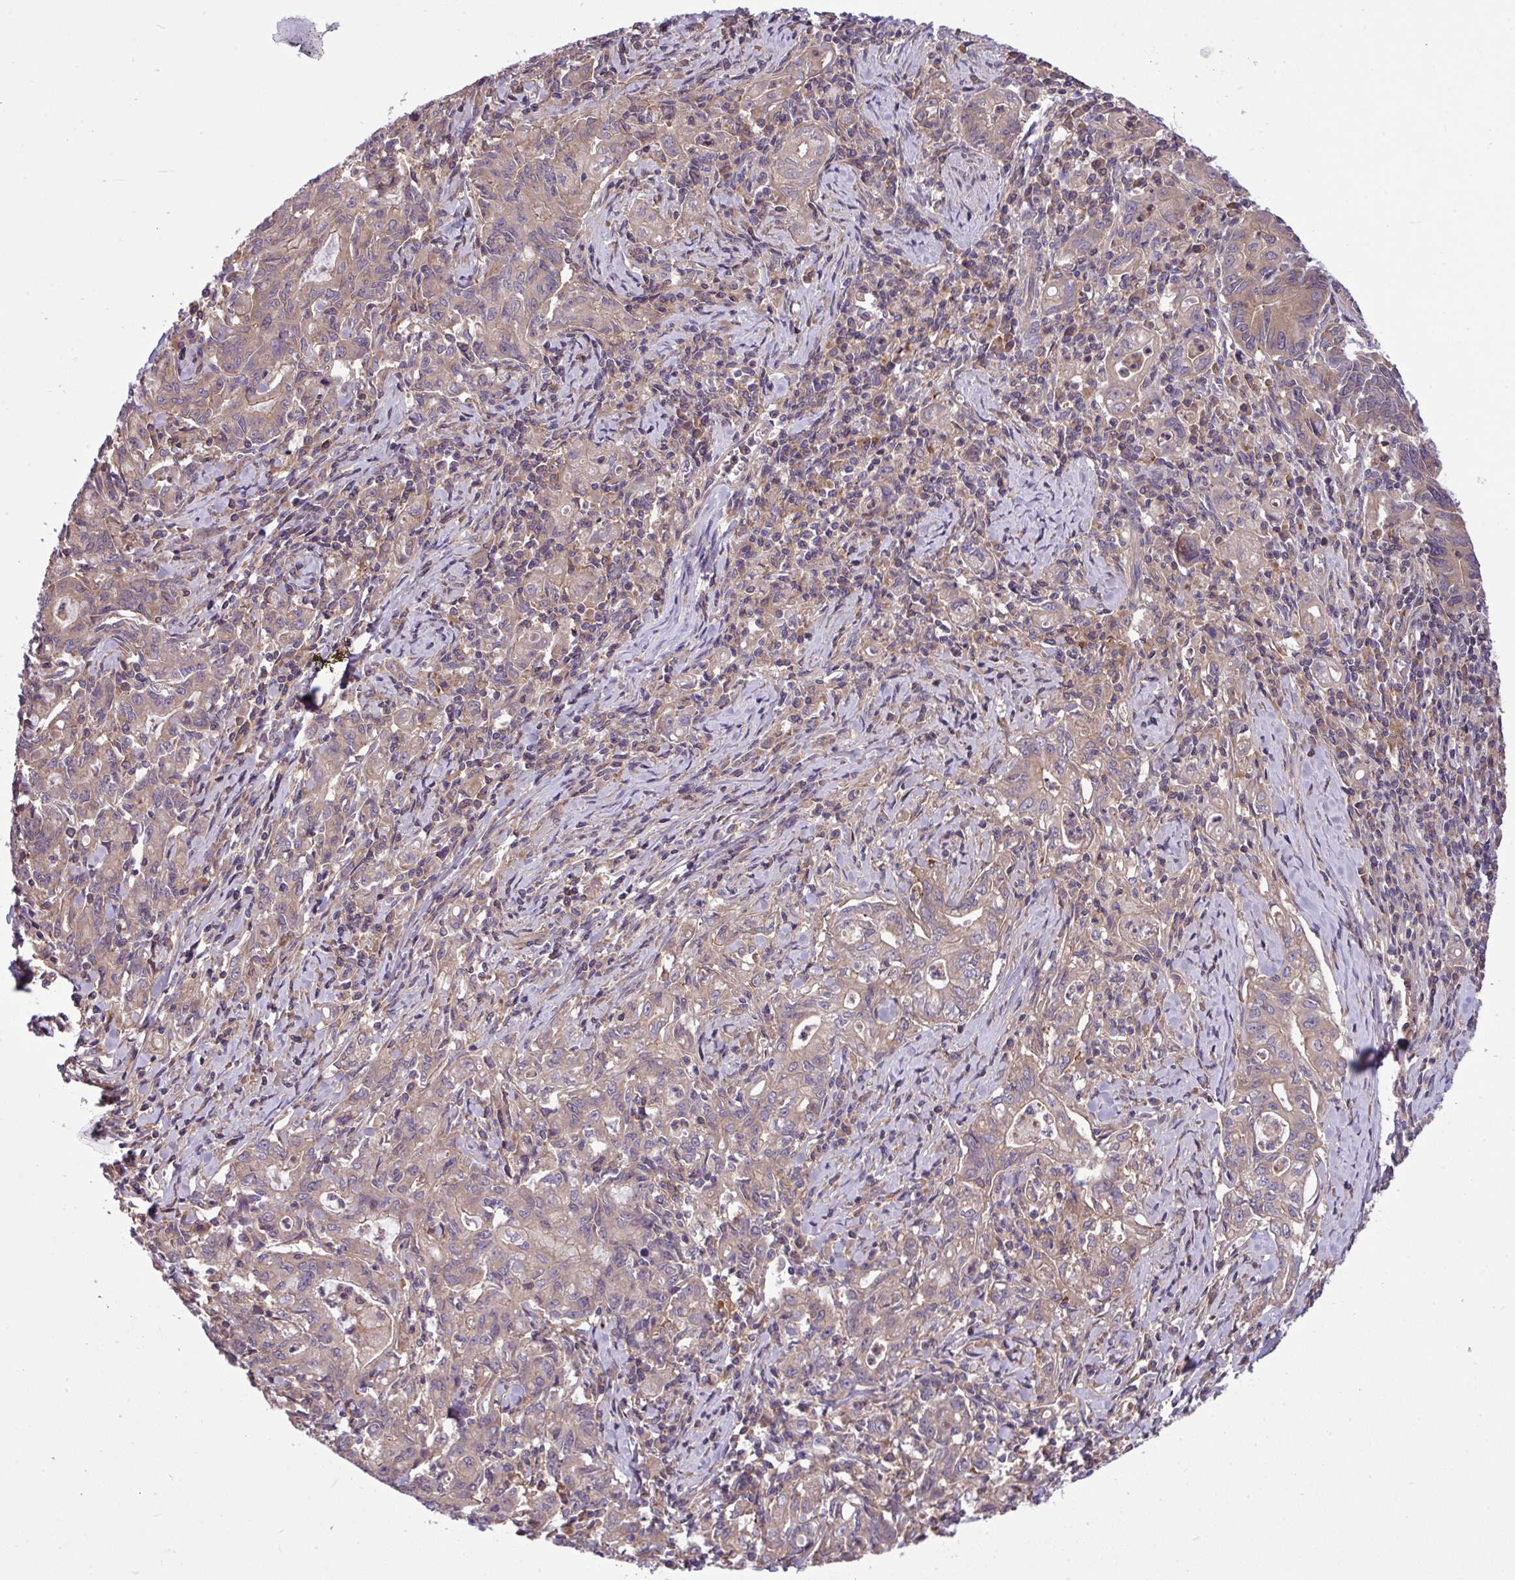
{"staining": {"intensity": "weak", "quantity": ">75%", "location": "cytoplasmic/membranous"}, "tissue": "stomach cancer", "cell_type": "Tumor cells", "image_type": "cancer", "snomed": [{"axis": "morphology", "description": "Adenocarcinoma, NOS"}, {"axis": "topography", "description": "Stomach, upper"}], "caption": "Stomach cancer (adenocarcinoma) was stained to show a protein in brown. There is low levels of weak cytoplasmic/membranous positivity in about >75% of tumor cells. (IHC, brightfield microscopy, high magnification).", "gene": "GRB14", "patient": {"sex": "female", "age": 79}}